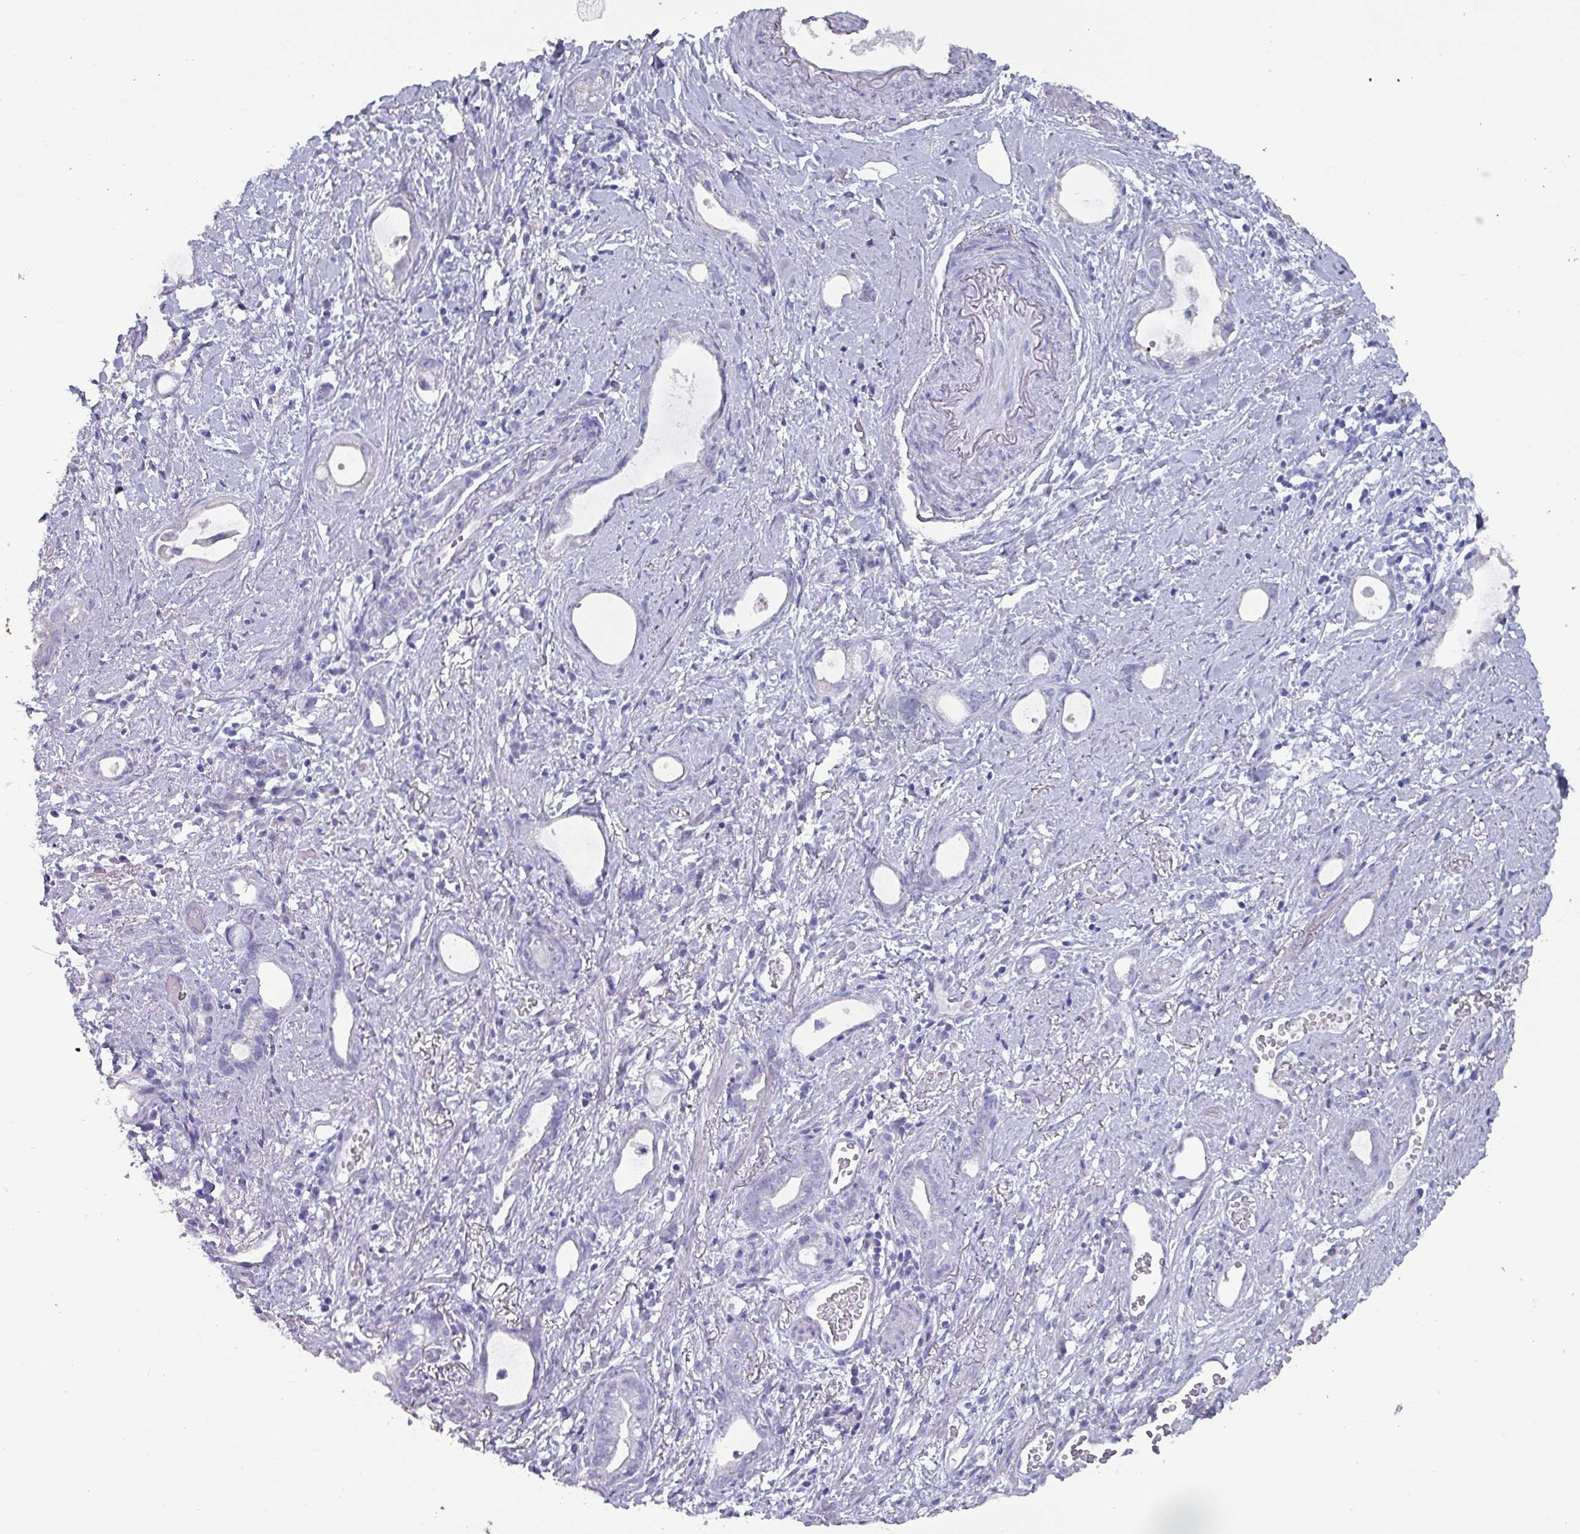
{"staining": {"intensity": "negative", "quantity": "none", "location": "none"}, "tissue": "stomach cancer", "cell_type": "Tumor cells", "image_type": "cancer", "snomed": [{"axis": "morphology", "description": "Adenocarcinoma, NOS"}, {"axis": "topography", "description": "Stomach"}], "caption": "There is no significant staining in tumor cells of stomach adenocarcinoma.", "gene": "INS-IGF2", "patient": {"sex": "male", "age": 55}}